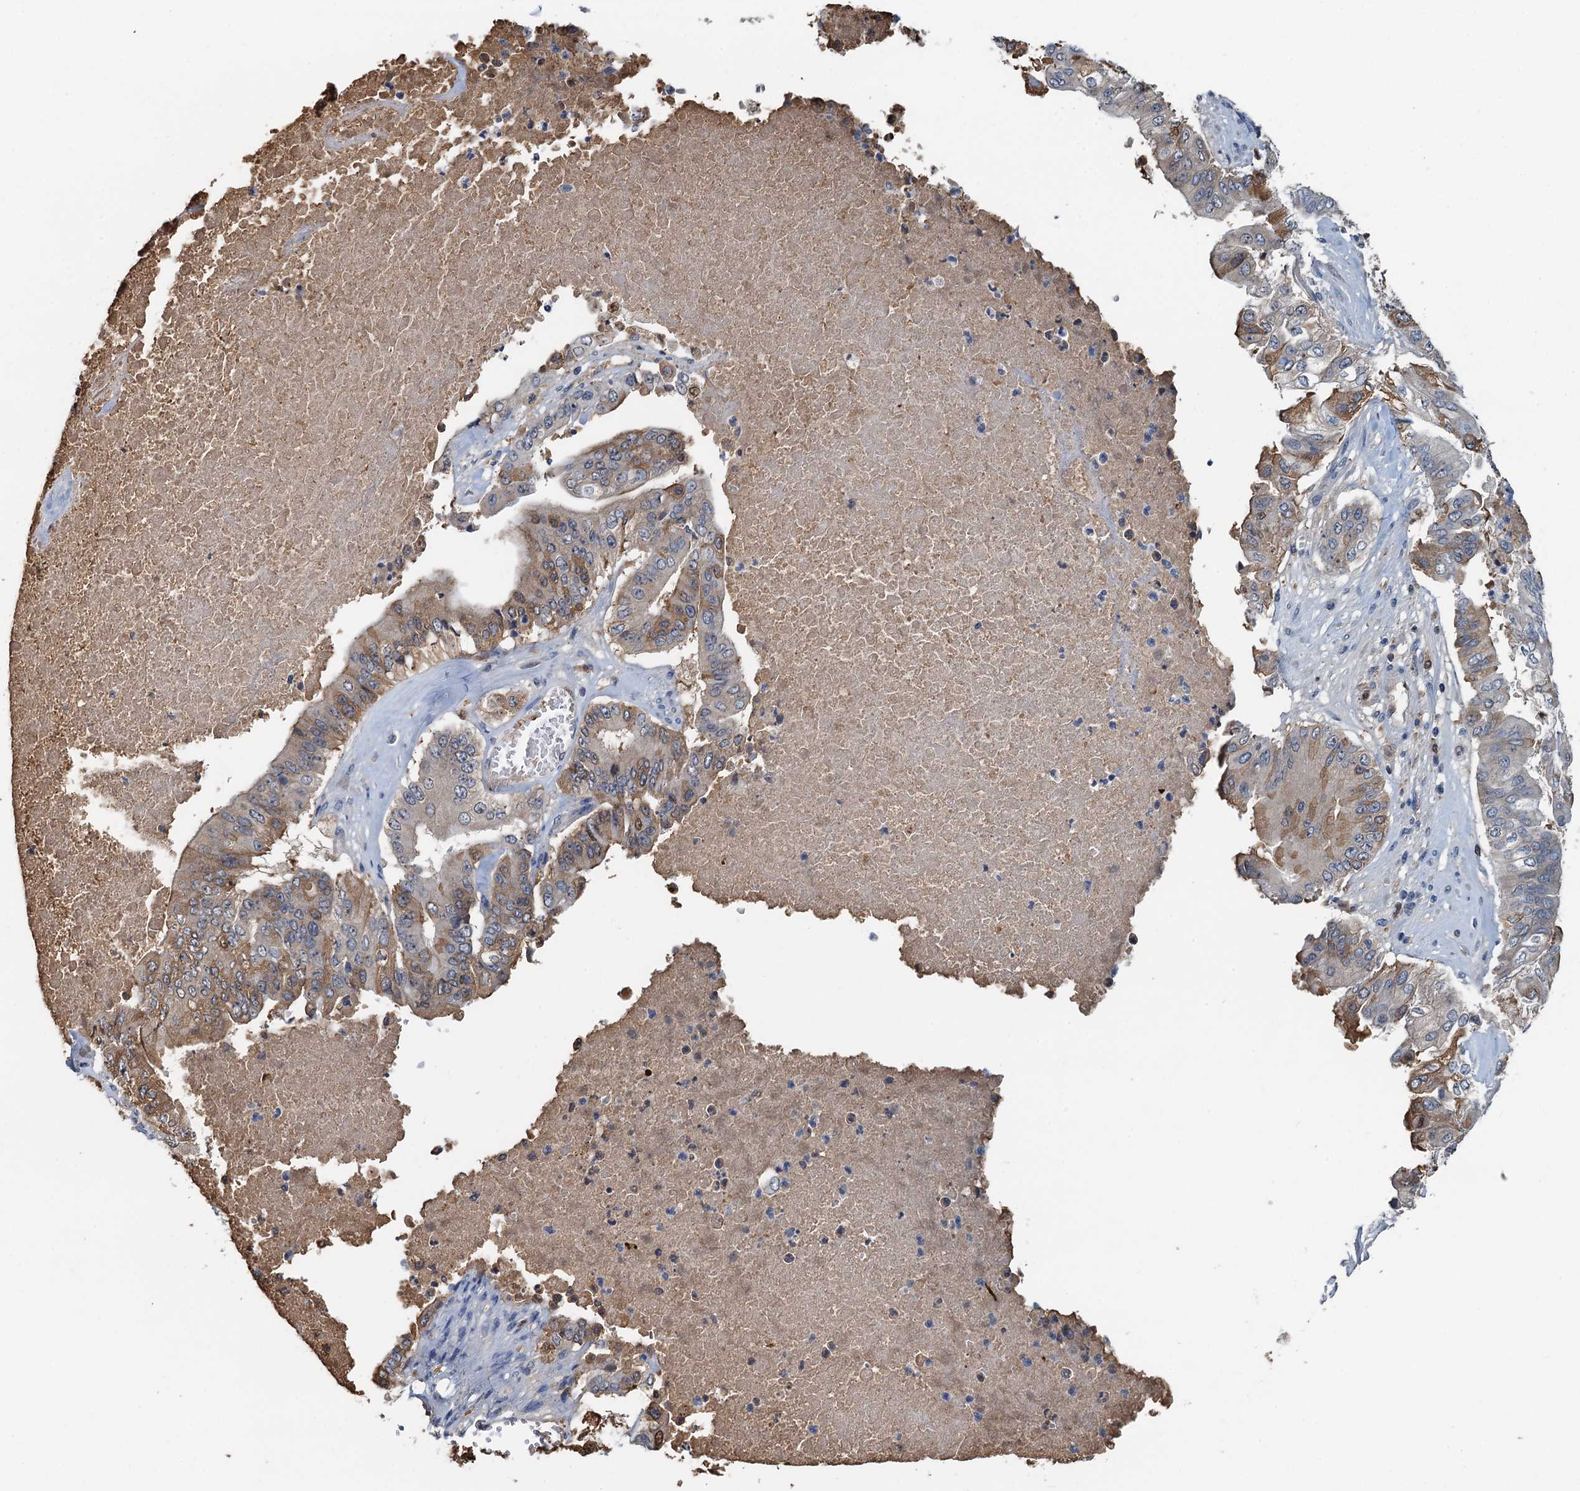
{"staining": {"intensity": "moderate", "quantity": "<25%", "location": "cytoplasmic/membranous"}, "tissue": "pancreatic cancer", "cell_type": "Tumor cells", "image_type": "cancer", "snomed": [{"axis": "morphology", "description": "Adenocarcinoma, NOS"}, {"axis": "topography", "description": "Pancreas"}], "caption": "There is low levels of moderate cytoplasmic/membranous staining in tumor cells of pancreatic cancer (adenocarcinoma), as demonstrated by immunohistochemical staining (brown color).", "gene": "LSM14B", "patient": {"sex": "female", "age": 77}}